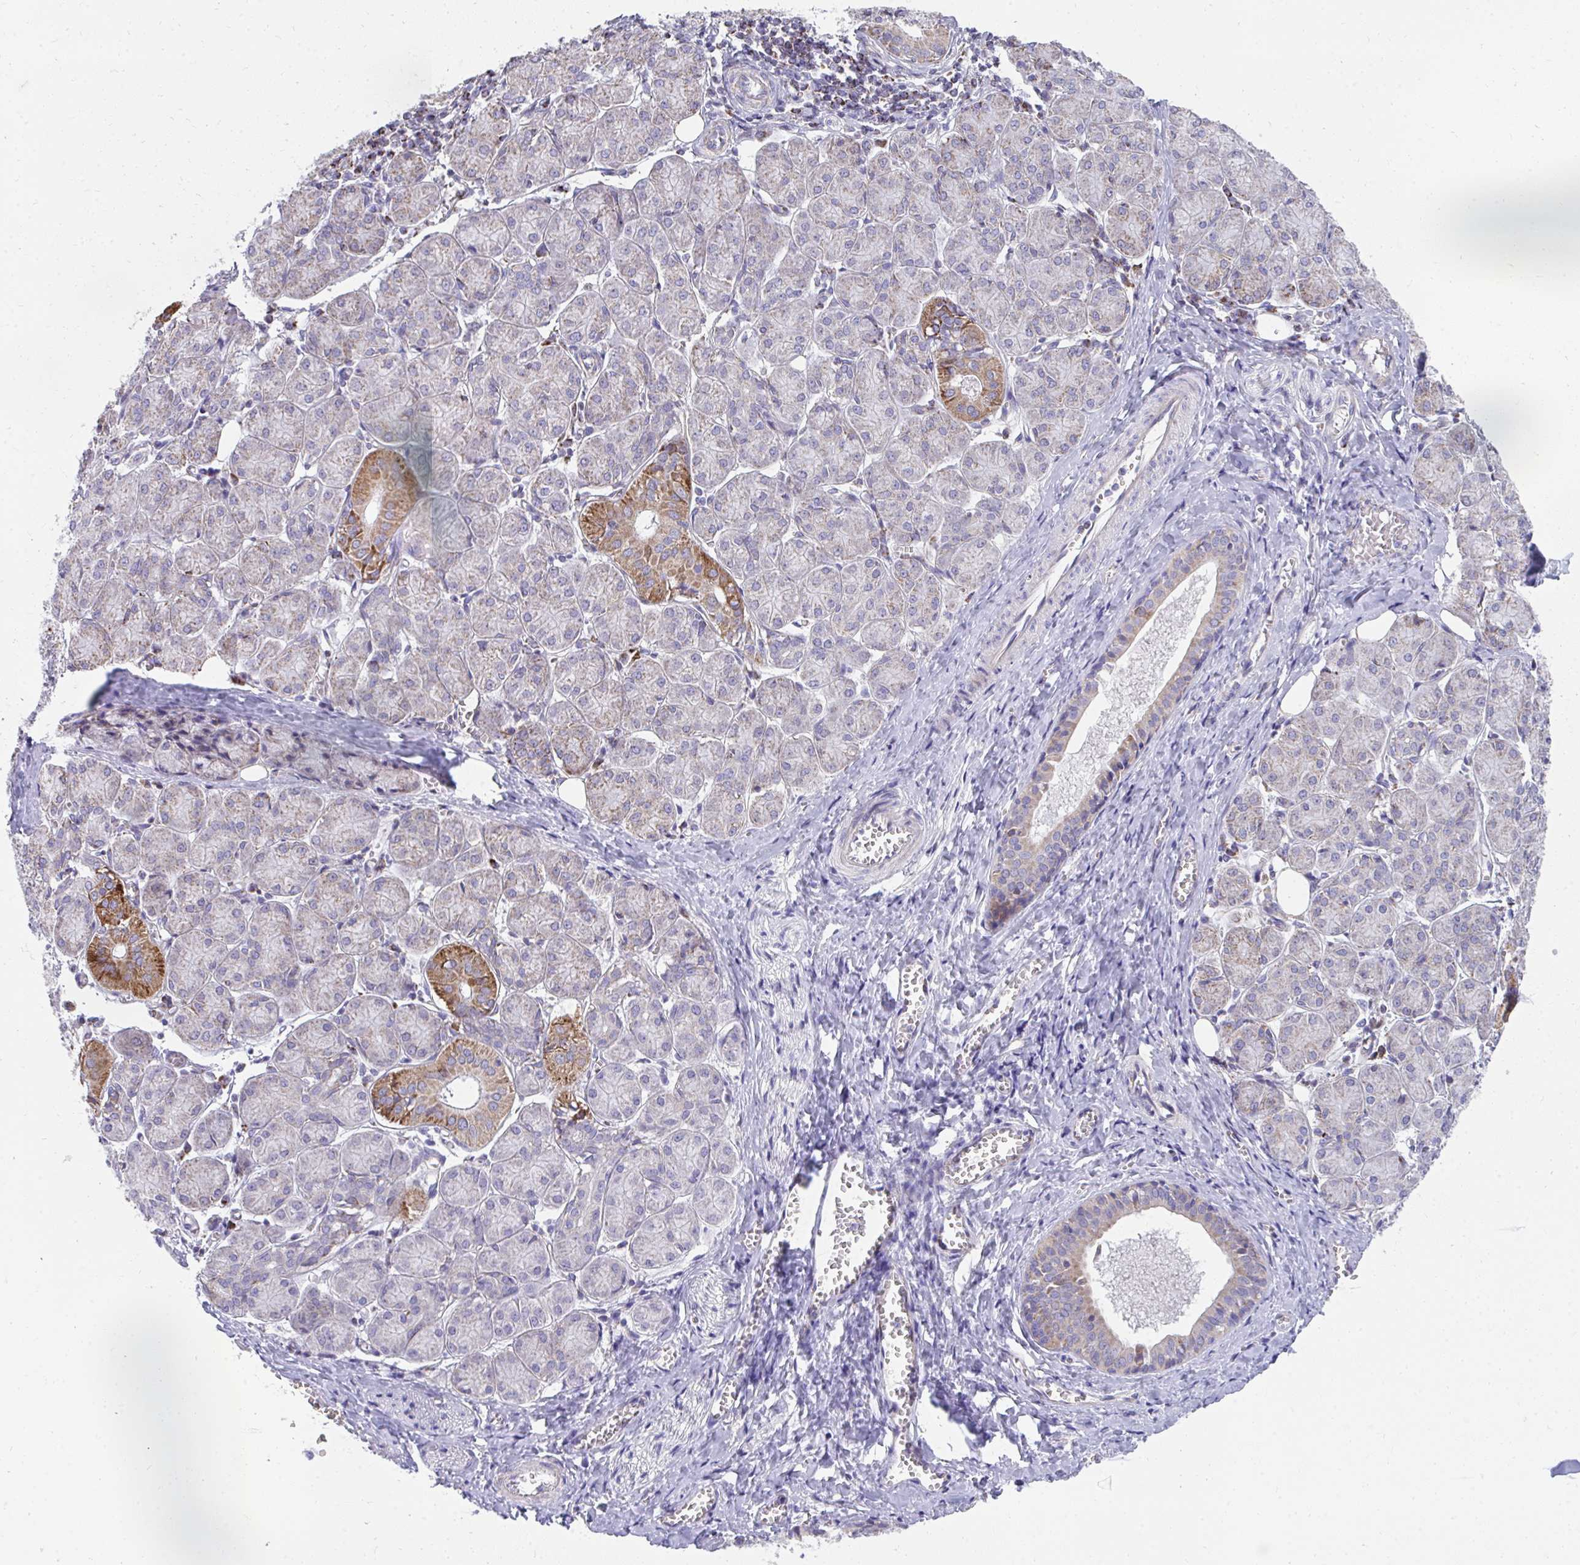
{"staining": {"intensity": "strong", "quantity": "<25%", "location": "cytoplasmic/membranous"}, "tissue": "salivary gland", "cell_type": "Glandular cells", "image_type": "normal", "snomed": [{"axis": "morphology", "description": "Normal tissue, NOS"}, {"axis": "morphology", "description": "Inflammation, NOS"}, {"axis": "topography", "description": "Lymph node"}, {"axis": "topography", "description": "Salivary gland"}], "caption": "This is a photomicrograph of immunohistochemistry staining of normal salivary gland, which shows strong expression in the cytoplasmic/membranous of glandular cells.", "gene": "PRRG3", "patient": {"sex": "male", "age": 3}}